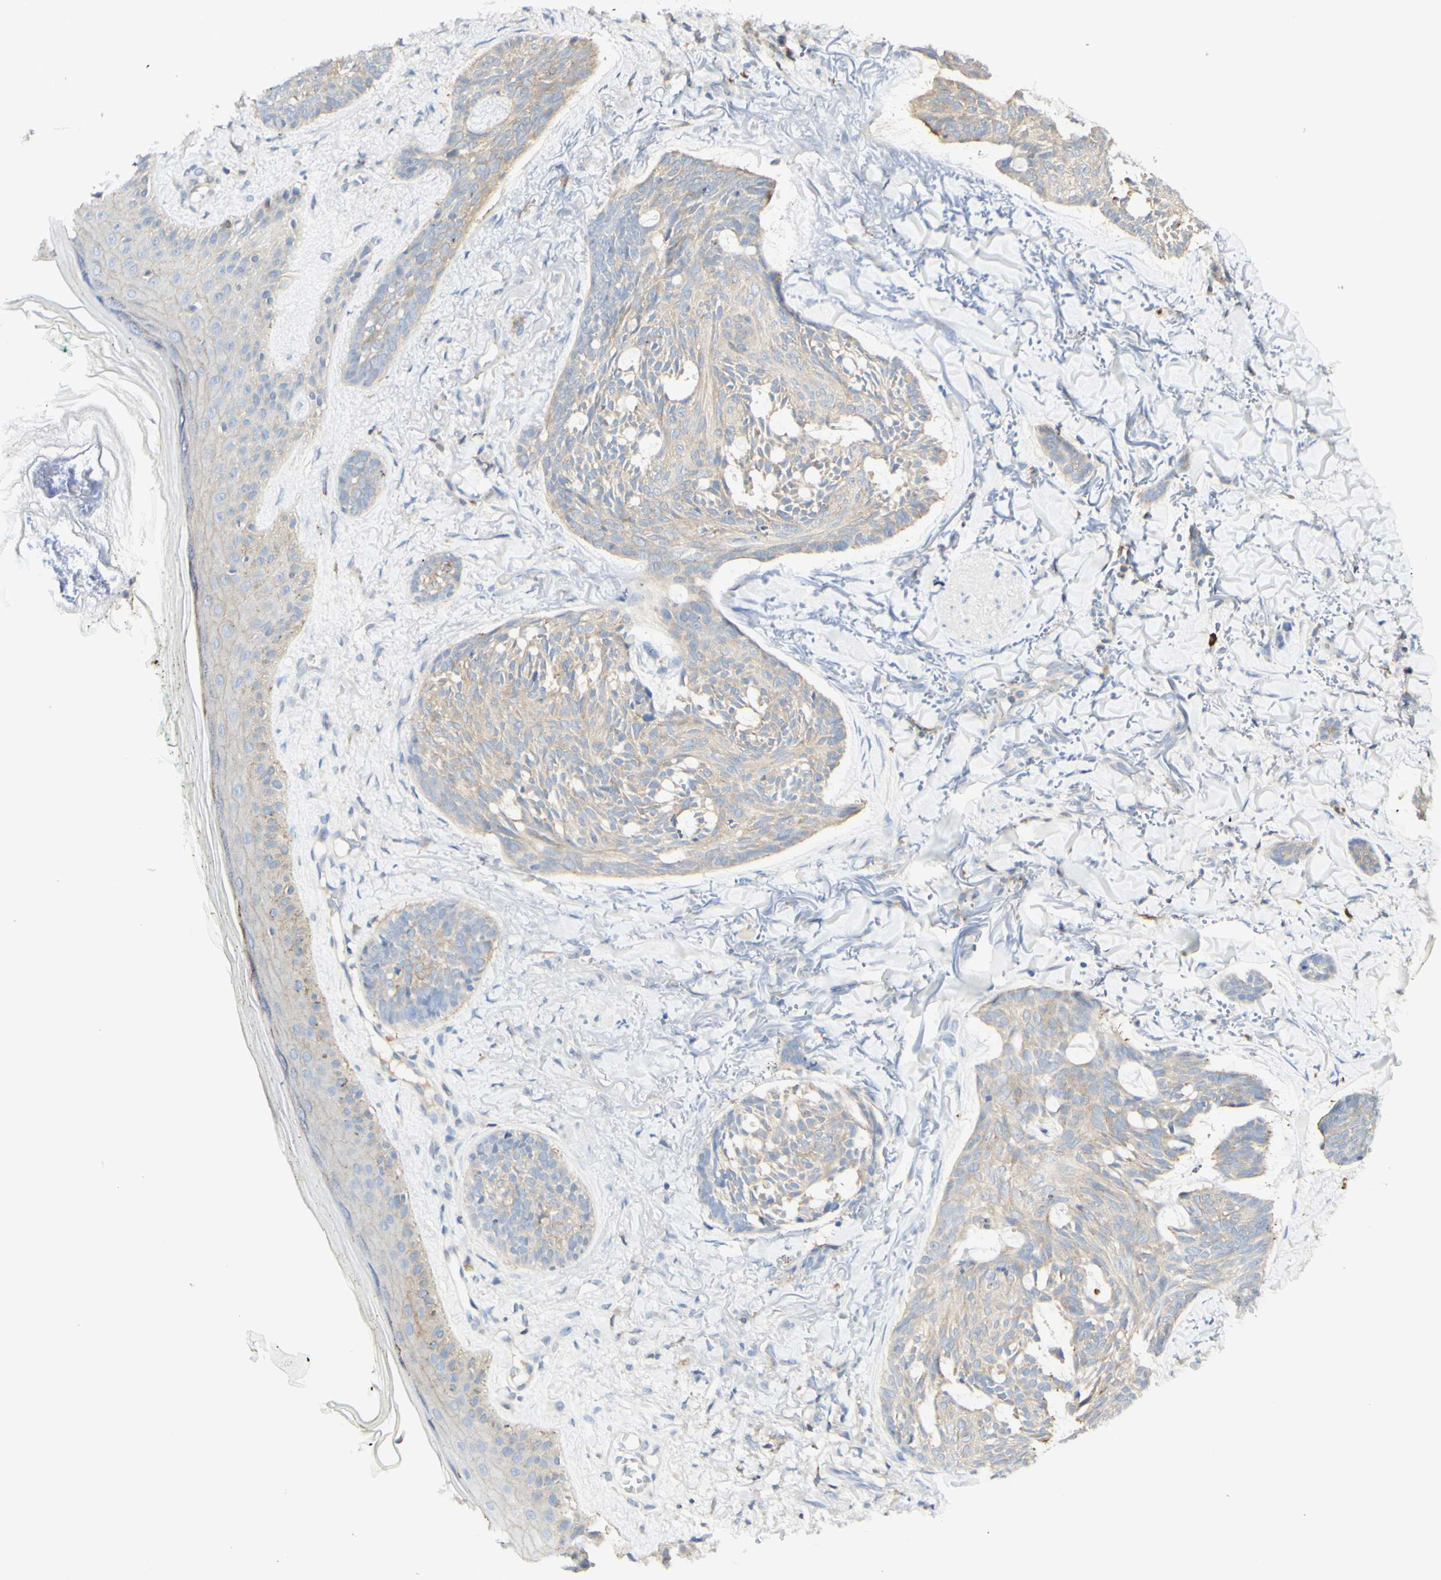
{"staining": {"intensity": "weak", "quantity": ">75%", "location": "cytoplasmic/membranous"}, "tissue": "skin cancer", "cell_type": "Tumor cells", "image_type": "cancer", "snomed": [{"axis": "morphology", "description": "Basal cell carcinoma"}, {"axis": "topography", "description": "Skin"}], "caption": "DAB immunohistochemical staining of human skin cancer shows weak cytoplasmic/membranous protein expression in approximately >75% of tumor cells.", "gene": "MTM1", "patient": {"sex": "male", "age": 43}}